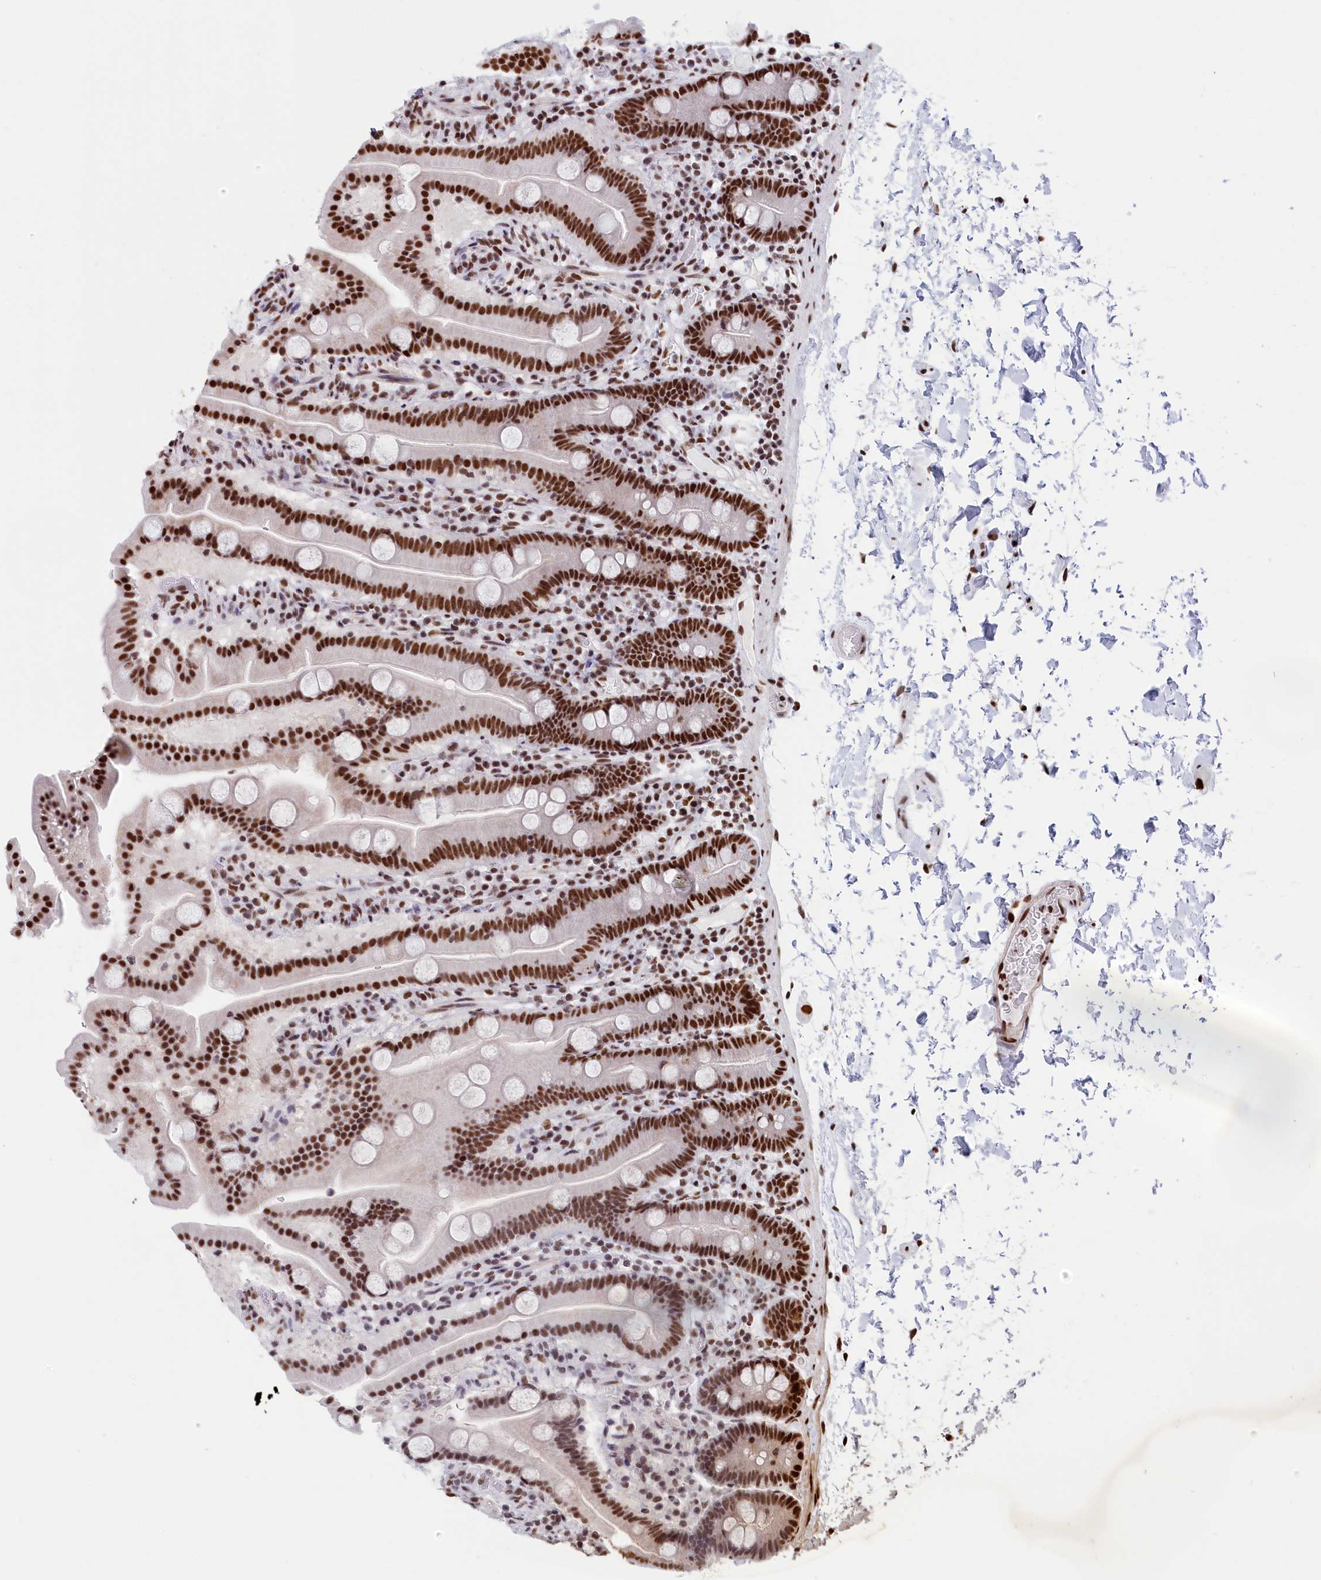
{"staining": {"intensity": "strong", "quantity": ">75%", "location": "nuclear"}, "tissue": "duodenum", "cell_type": "Glandular cells", "image_type": "normal", "snomed": [{"axis": "morphology", "description": "Normal tissue, NOS"}, {"axis": "topography", "description": "Duodenum"}], "caption": "Unremarkable duodenum exhibits strong nuclear positivity in about >75% of glandular cells (DAB (3,3'-diaminobenzidine) = brown stain, brightfield microscopy at high magnification)..", "gene": "SNRNP70", "patient": {"sex": "male", "age": 55}}